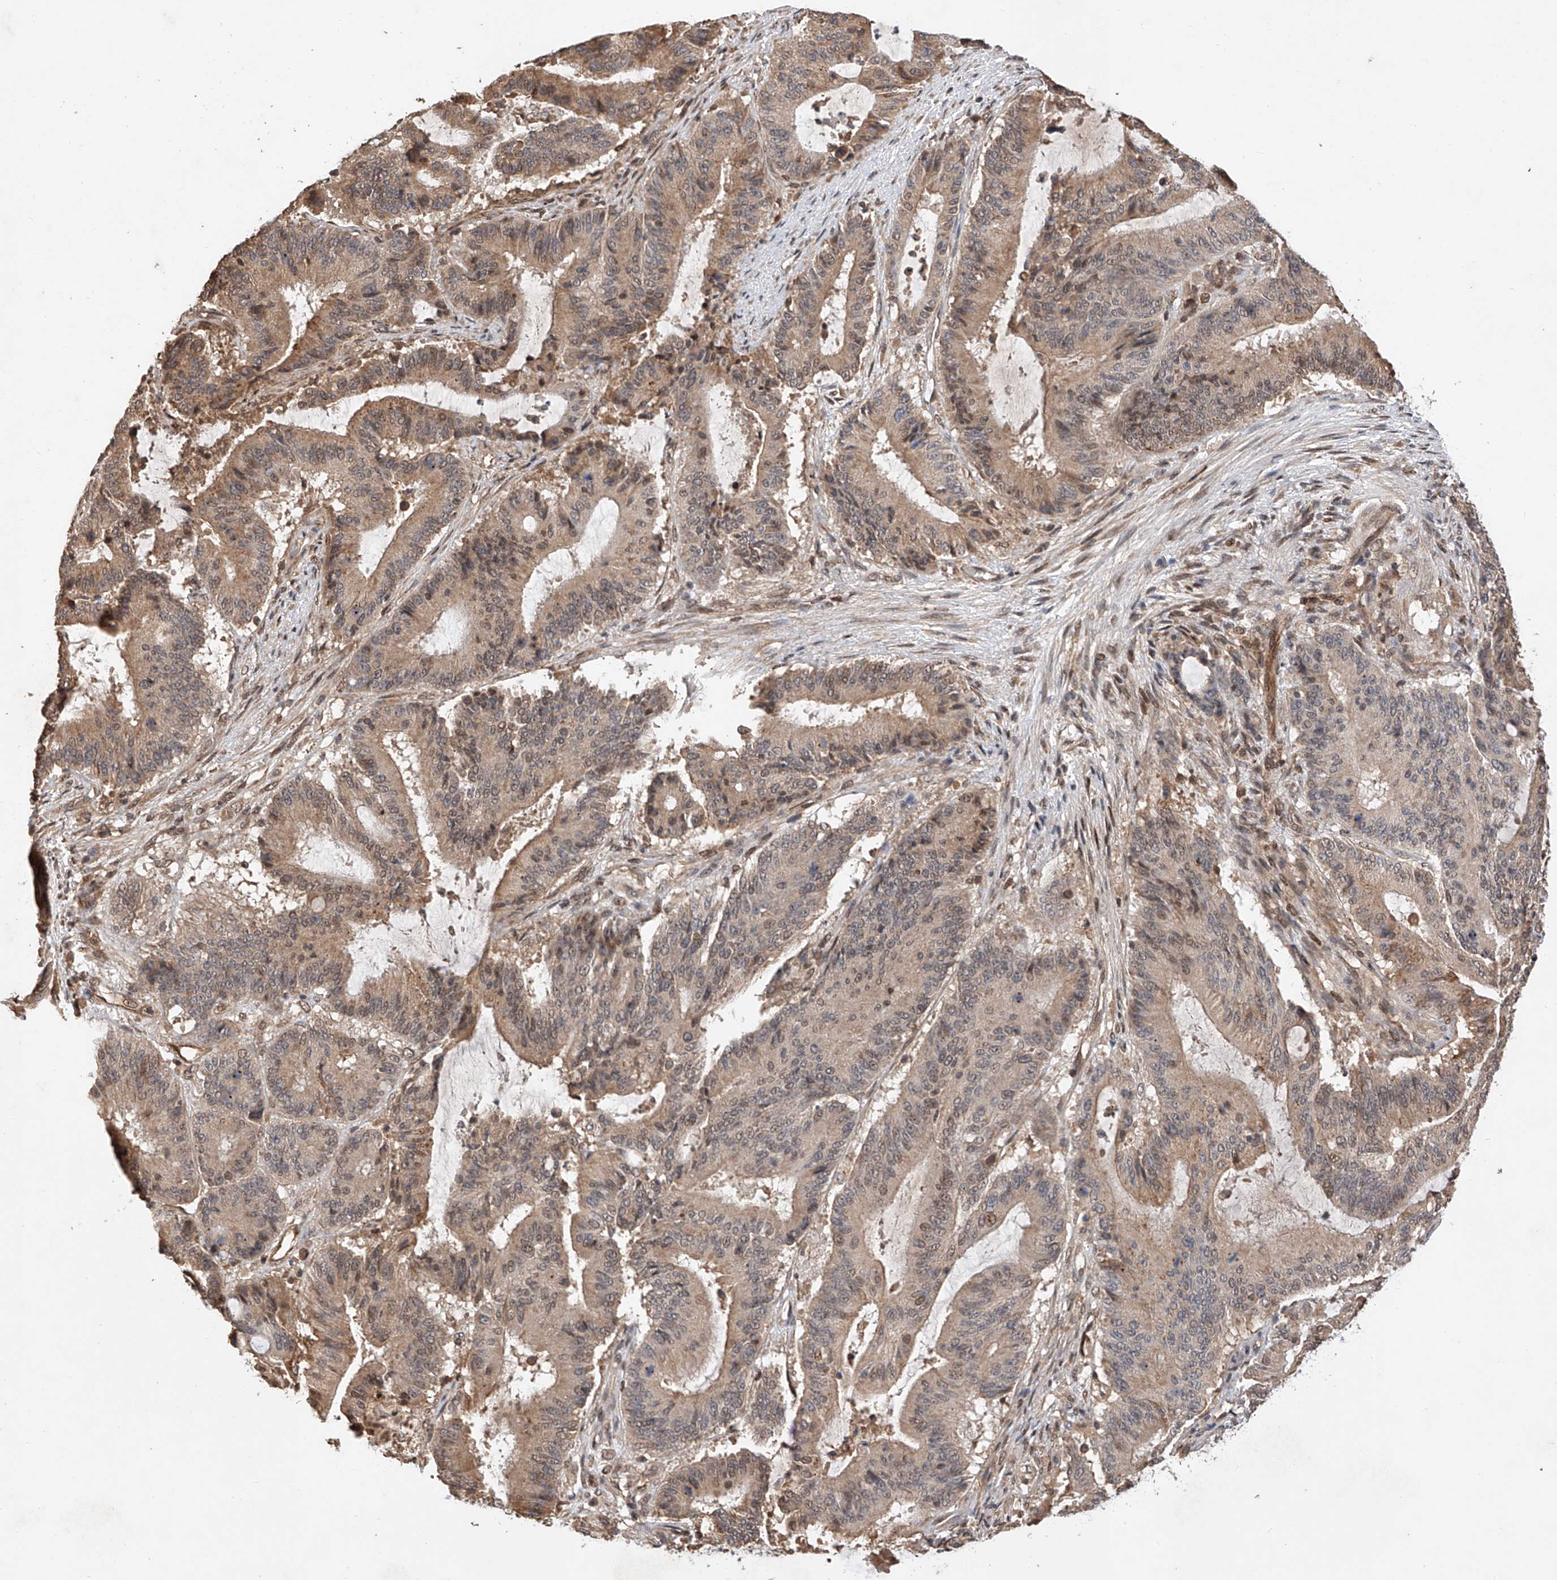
{"staining": {"intensity": "moderate", "quantity": ">75%", "location": "cytoplasmic/membranous,nuclear"}, "tissue": "liver cancer", "cell_type": "Tumor cells", "image_type": "cancer", "snomed": [{"axis": "morphology", "description": "Normal tissue, NOS"}, {"axis": "morphology", "description": "Cholangiocarcinoma"}, {"axis": "topography", "description": "Liver"}, {"axis": "topography", "description": "Peripheral nerve tissue"}], "caption": "The micrograph exhibits immunohistochemical staining of liver cancer (cholangiocarcinoma). There is moderate cytoplasmic/membranous and nuclear staining is seen in about >75% of tumor cells.", "gene": "RILPL2", "patient": {"sex": "female", "age": 73}}